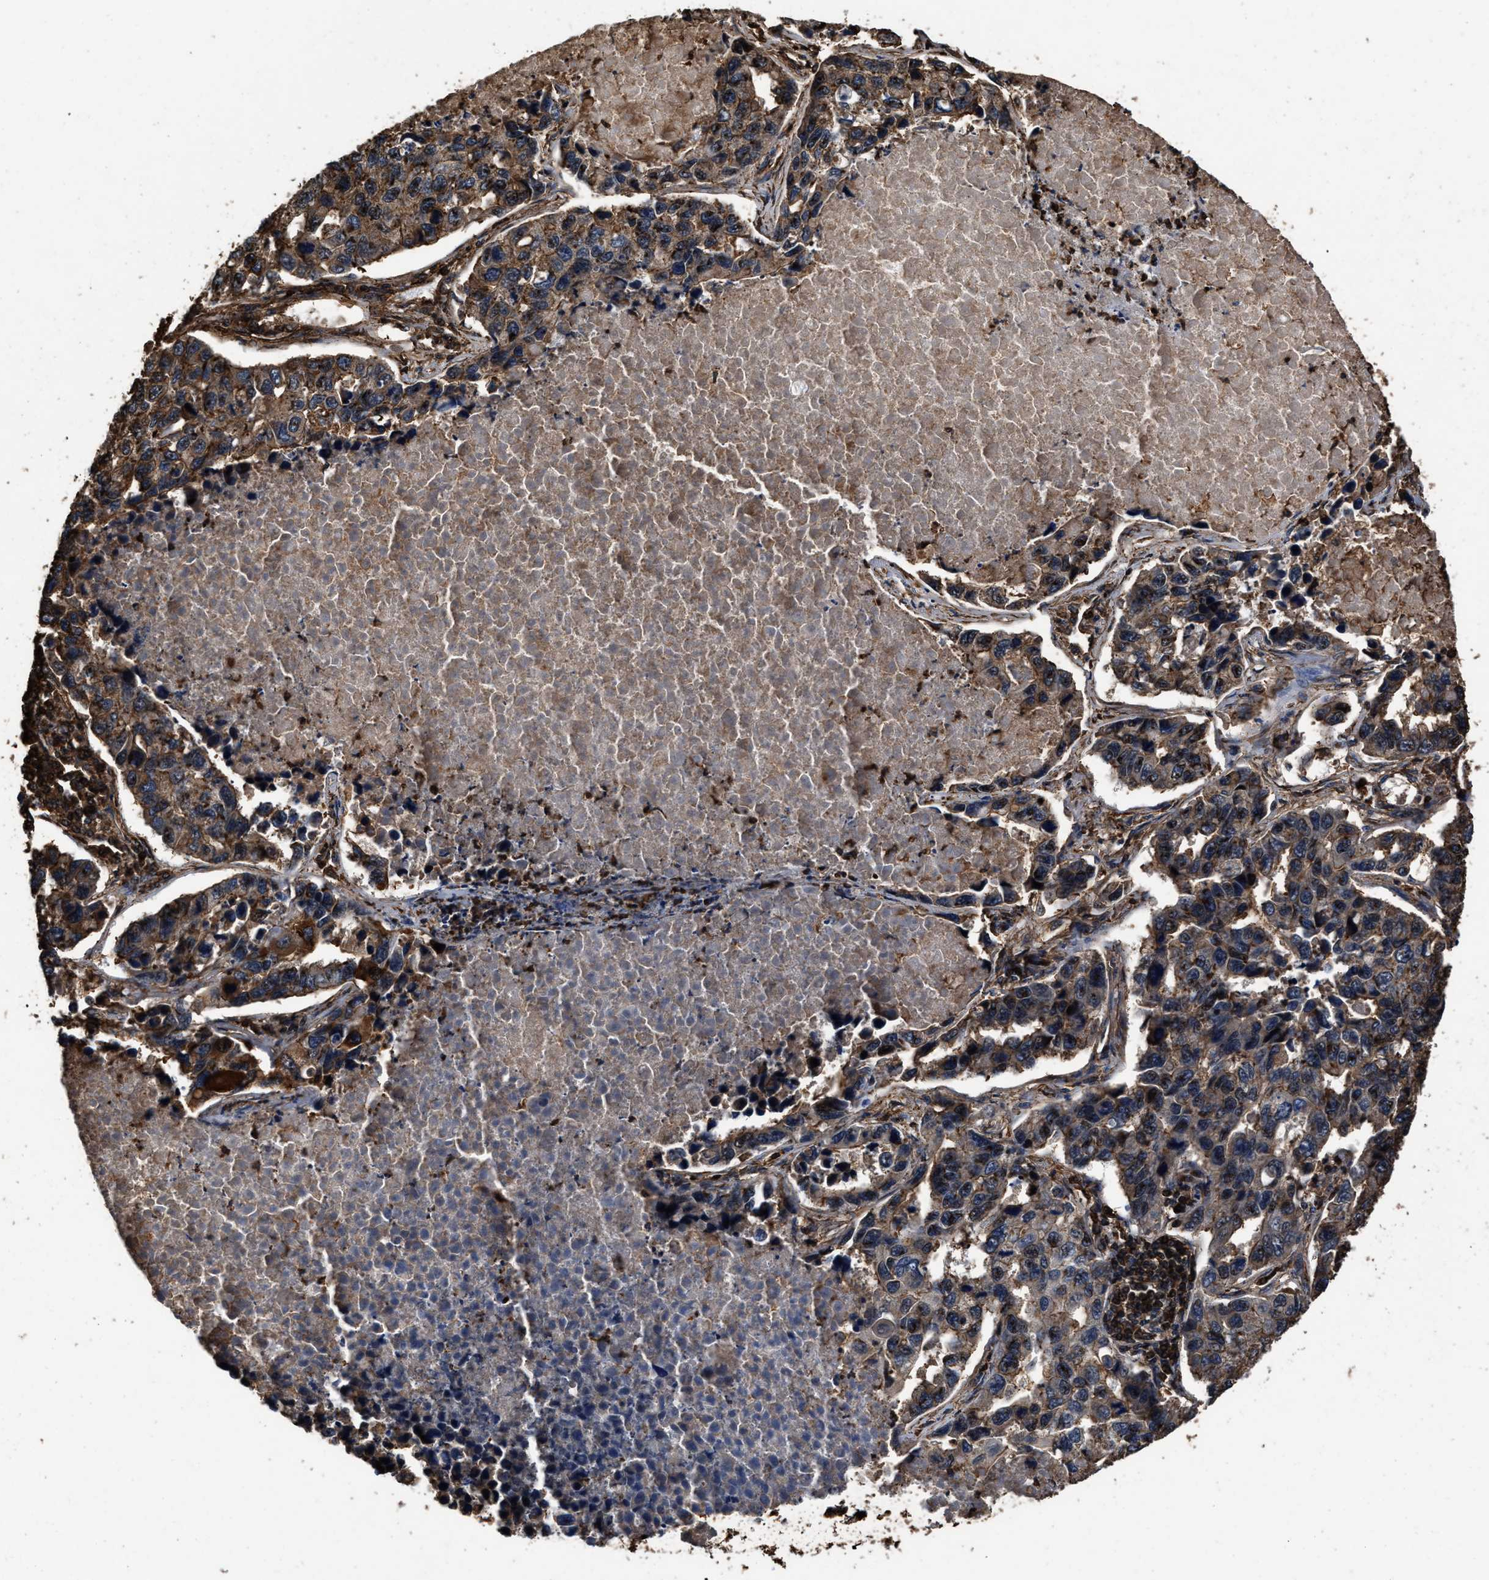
{"staining": {"intensity": "moderate", "quantity": "<25%", "location": "cytoplasmic/membranous"}, "tissue": "lung cancer", "cell_type": "Tumor cells", "image_type": "cancer", "snomed": [{"axis": "morphology", "description": "Adenocarcinoma, NOS"}, {"axis": "topography", "description": "Lung"}], "caption": "Human lung cancer stained with a protein marker exhibits moderate staining in tumor cells.", "gene": "KBTBD2", "patient": {"sex": "male", "age": 64}}